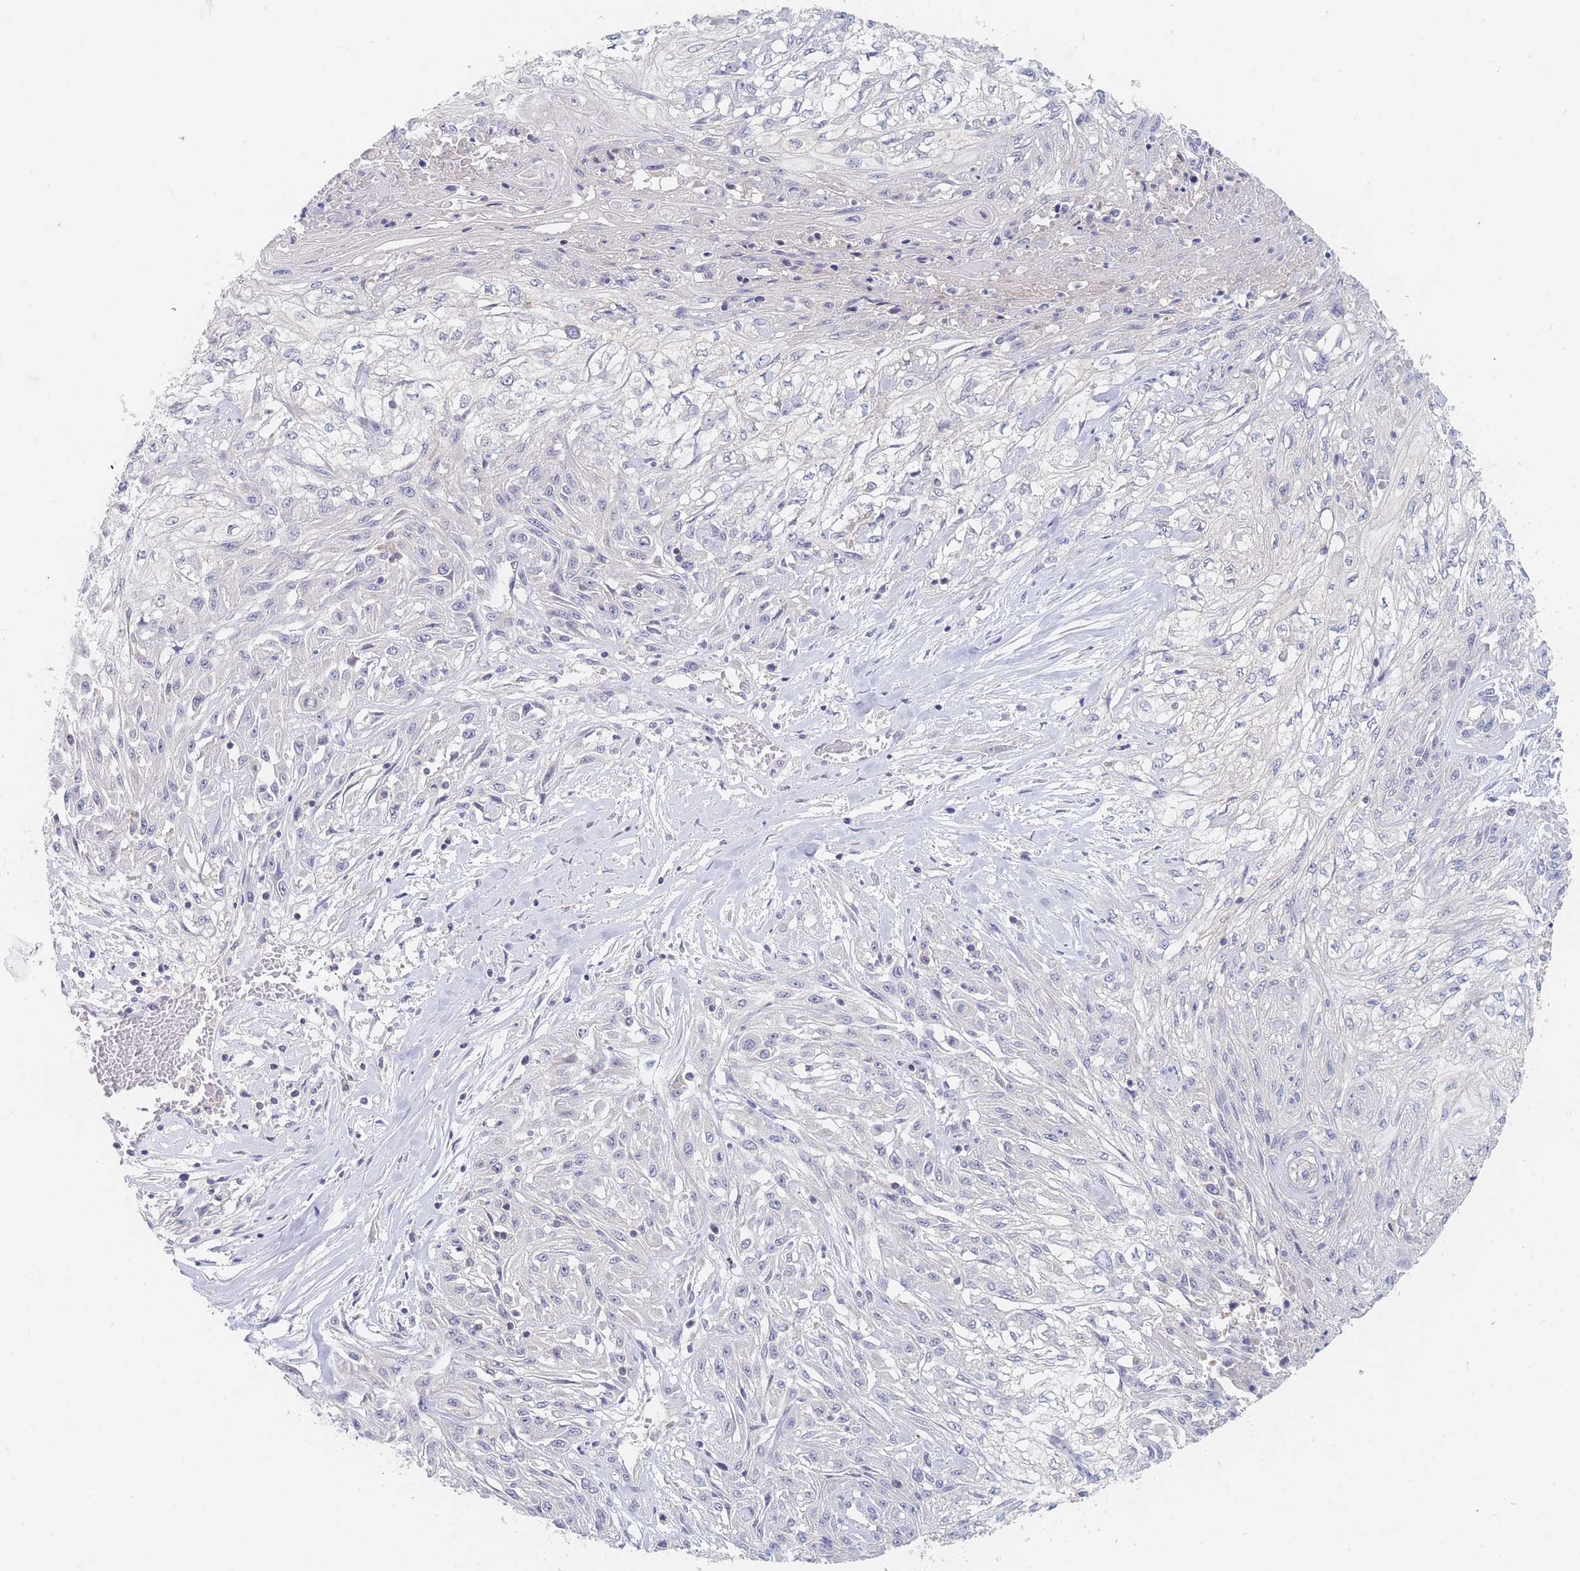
{"staining": {"intensity": "negative", "quantity": "none", "location": "none"}, "tissue": "skin cancer", "cell_type": "Tumor cells", "image_type": "cancer", "snomed": [{"axis": "morphology", "description": "Squamous cell carcinoma, NOS"}, {"axis": "morphology", "description": "Squamous cell carcinoma, metastatic, NOS"}, {"axis": "topography", "description": "Skin"}, {"axis": "topography", "description": "Lymph node"}], "caption": "A photomicrograph of skin cancer stained for a protein displays no brown staining in tumor cells. The staining is performed using DAB brown chromogen with nuclei counter-stained in using hematoxylin.", "gene": "PPP6C", "patient": {"sex": "male", "age": 75}}